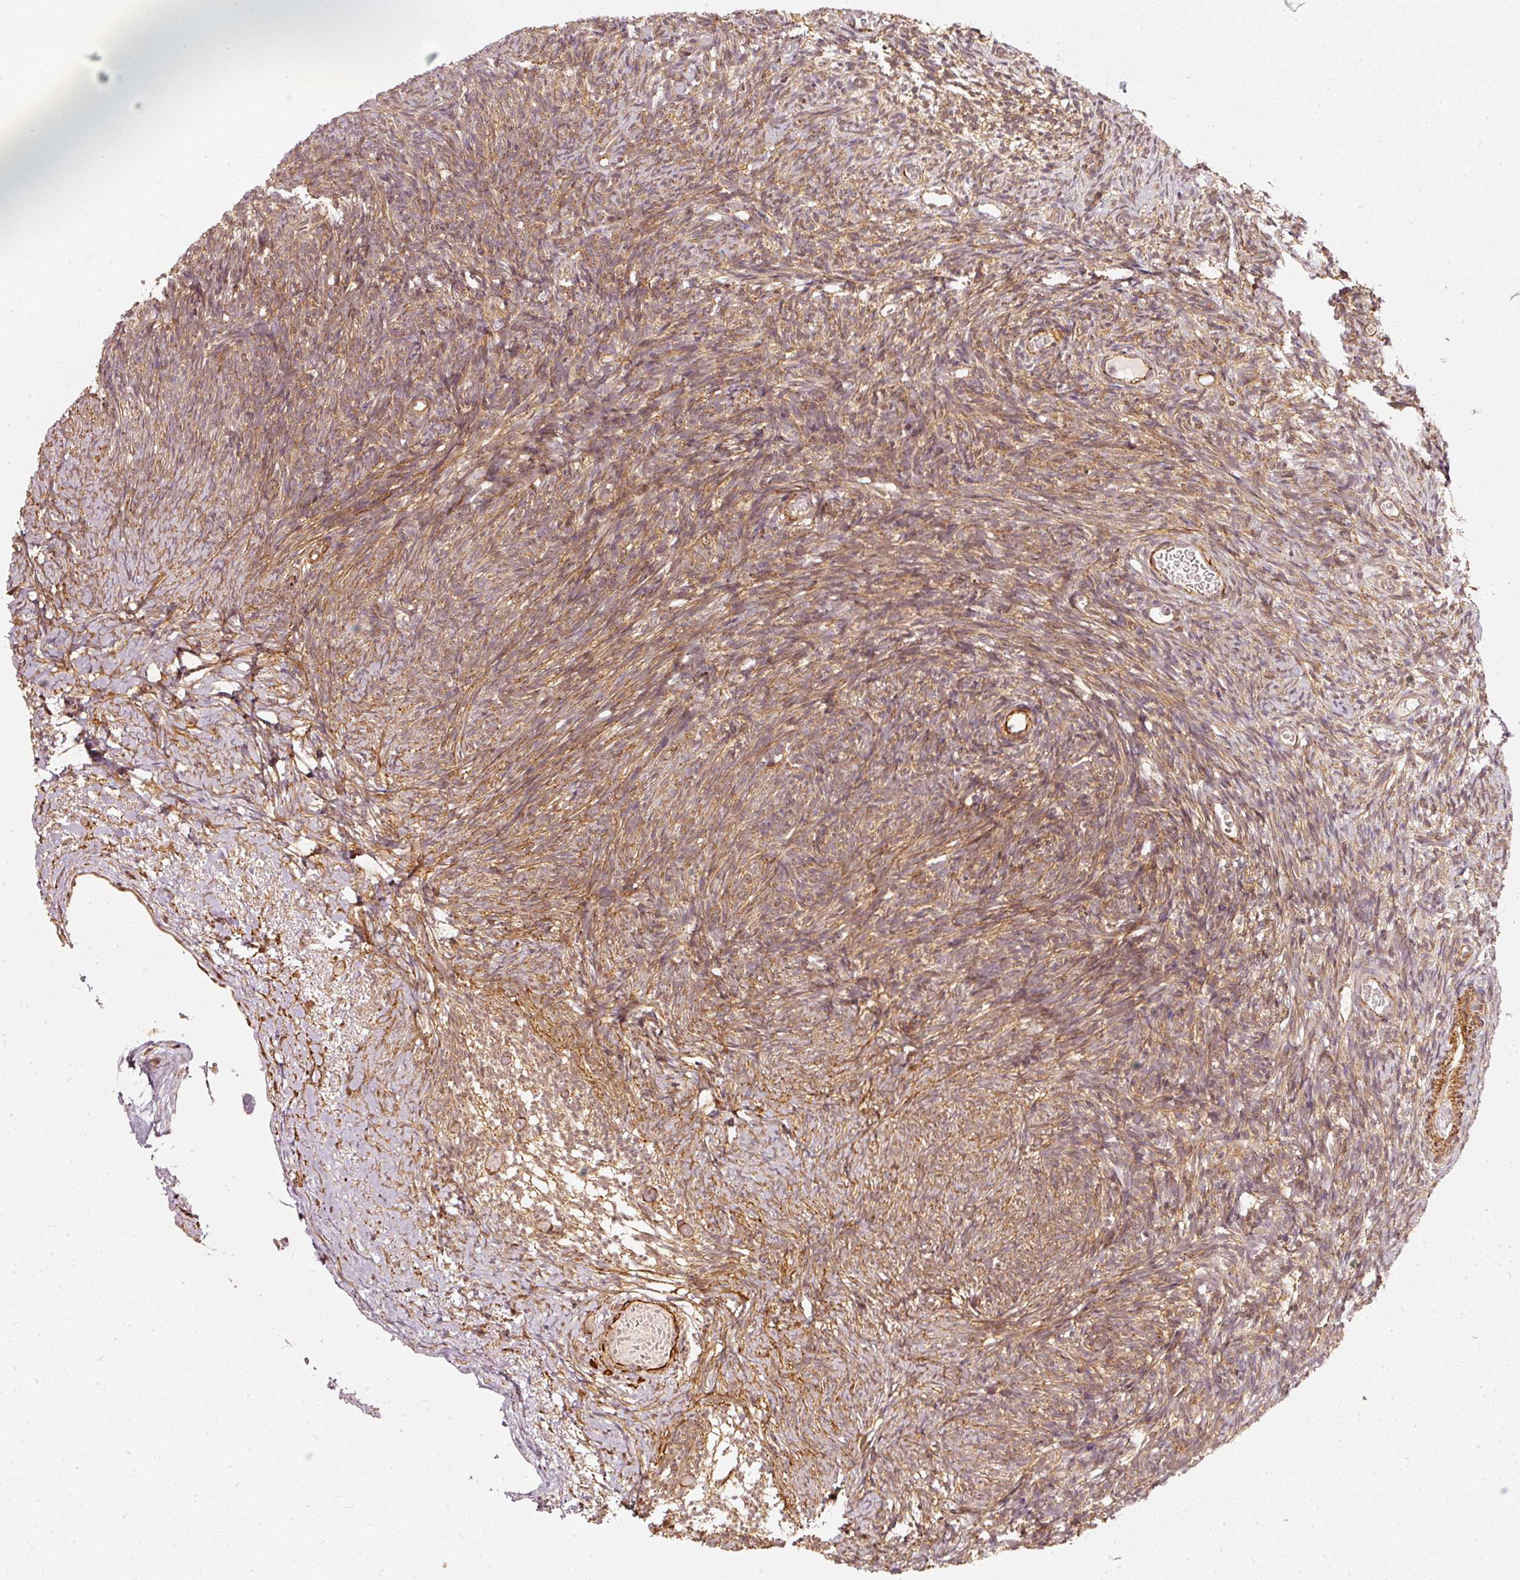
{"staining": {"intensity": "moderate", "quantity": ">75%", "location": "cytoplasmic/membranous"}, "tissue": "ovary", "cell_type": "Follicle cells", "image_type": "normal", "snomed": [{"axis": "morphology", "description": "Normal tissue, NOS"}, {"axis": "topography", "description": "Ovary"}], "caption": "Follicle cells display medium levels of moderate cytoplasmic/membranous expression in approximately >75% of cells in benign human ovary. Using DAB (3,3'-diaminobenzidine) (brown) and hematoxylin (blue) stains, captured at high magnification using brightfield microscopy.", "gene": "PSMD1", "patient": {"sex": "female", "age": 39}}